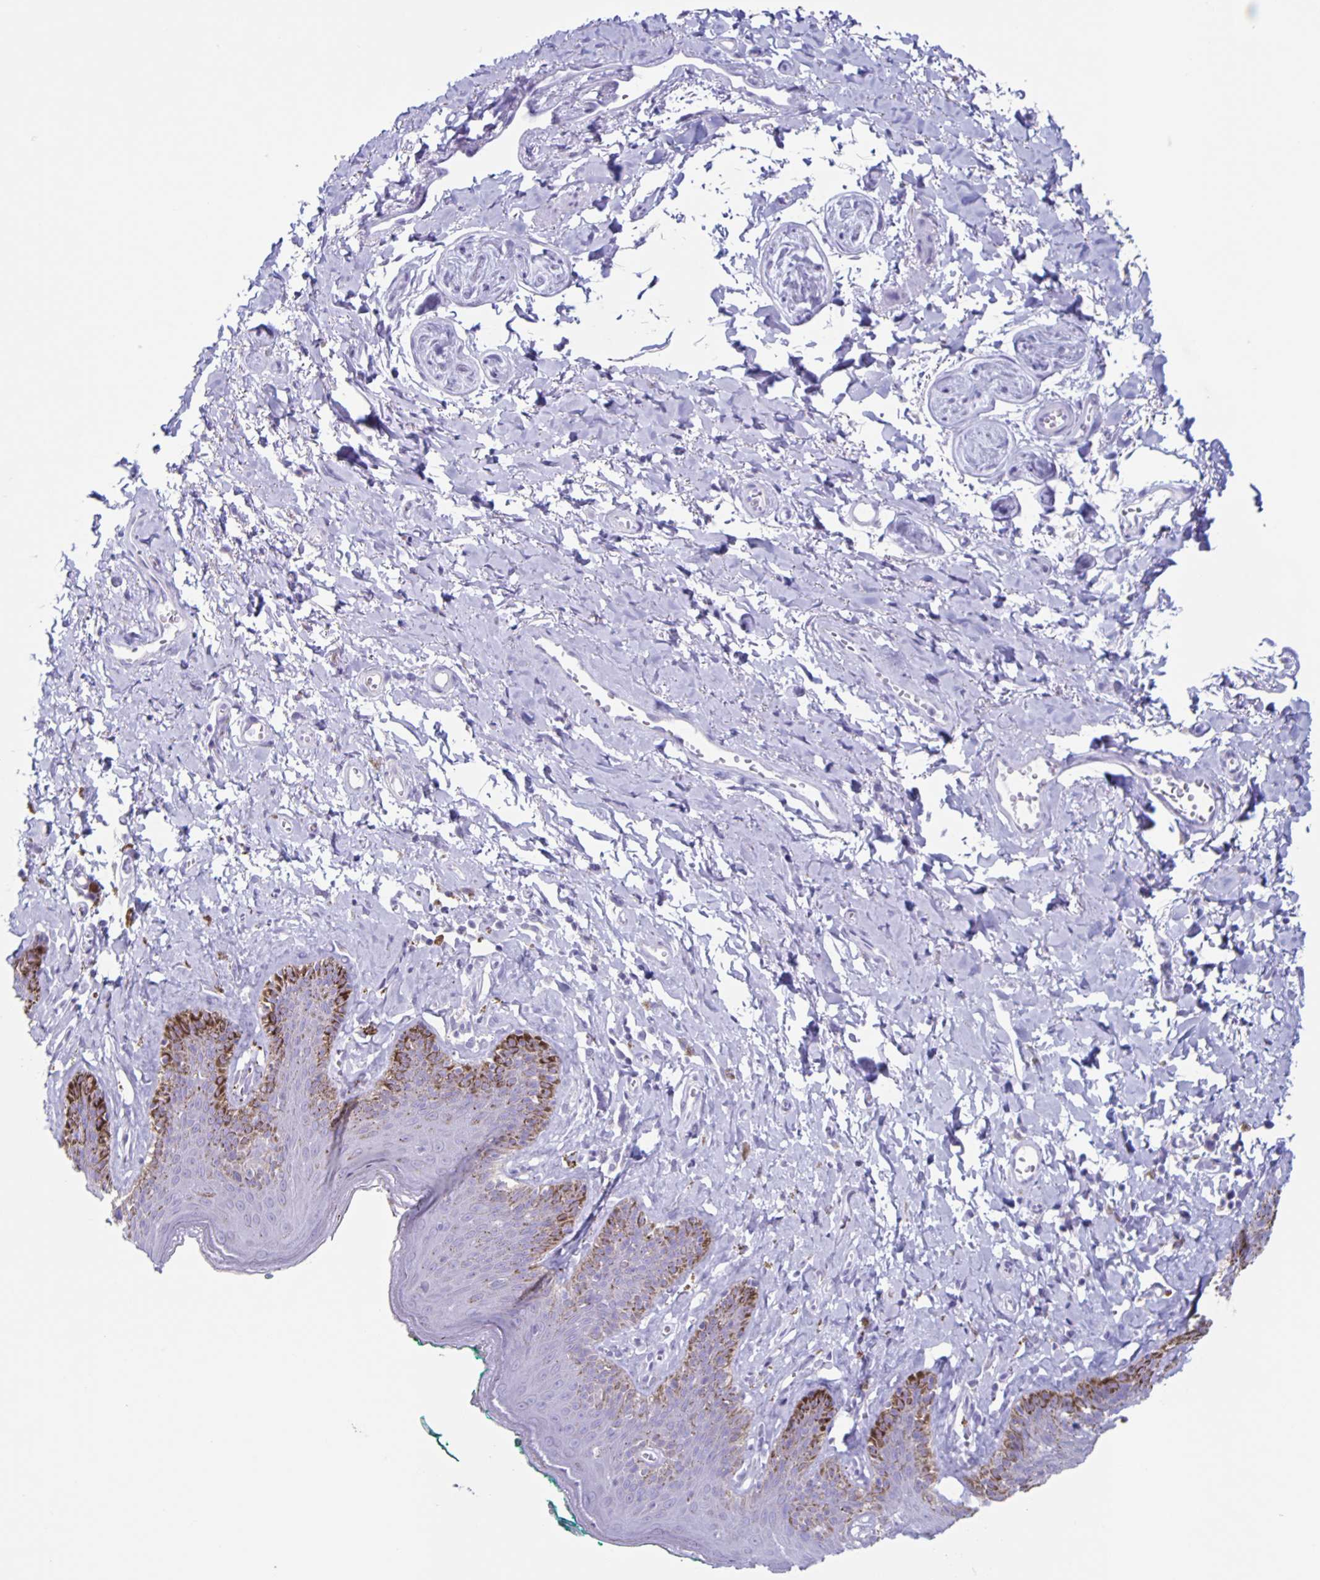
{"staining": {"intensity": "moderate", "quantity": "<25%", "location": "cytoplasmic/membranous"}, "tissue": "skin", "cell_type": "Epidermal cells", "image_type": "normal", "snomed": [{"axis": "morphology", "description": "Normal tissue, NOS"}, {"axis": "topography", "description": "Vulva"}, {"axis": "topography", "description": "Peripheral nerve tissue"}], "caption": "Immunohistochemical staining of normal human skin displays low levels of moderate cytoplasmic/membranous expression in about <25% of epidermal cells. The protein is shown in brown color, while the nuclei are stained blue.", "gene": "CT45A10", "patient": {"sex": "female", "age": 66}}